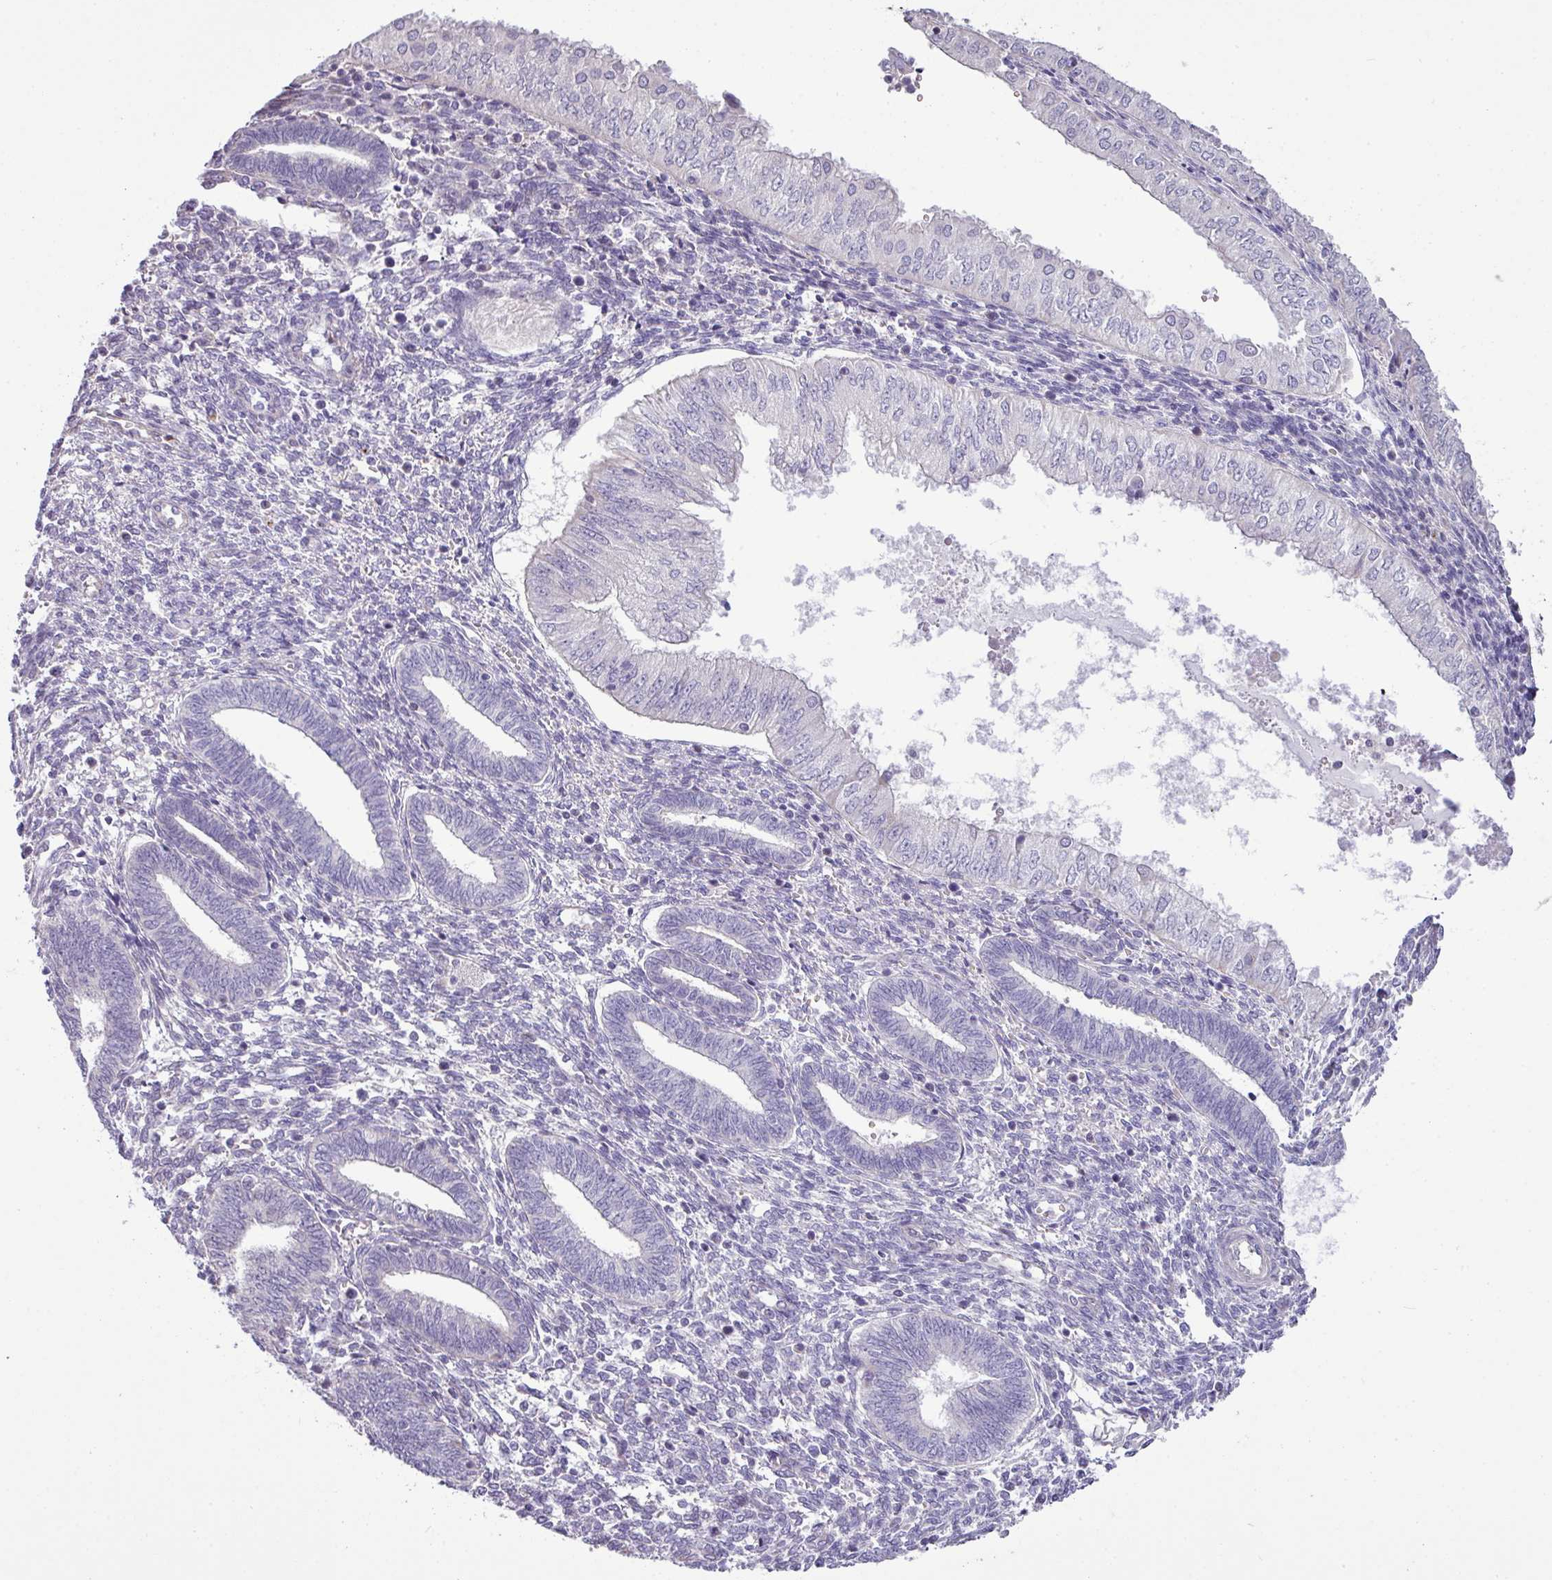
{"staining": {"intensity": "negative", "quantity": "none", "location": "none"}, "tissue": "endometrial cancer", "cell_type": "Tumor cells", "image_type": "cancer", "snomed": [{"axis": "morphology", "description": "Normal tissue, NOS"}, {"axis": "morphology", "description": "Adenocarcinoma, NOS"}, {"axis": "topography", "description": "Endometrium"}], "caption": "A high-resolution histopathology image shows immunohistochemistry (IHC) staining of endometrial cancer (adenocarcinoma), which exhibits no significant positivity in tumor cells.", "gene": "IRGC", "patient": {"sex": "female", "age": 53}}